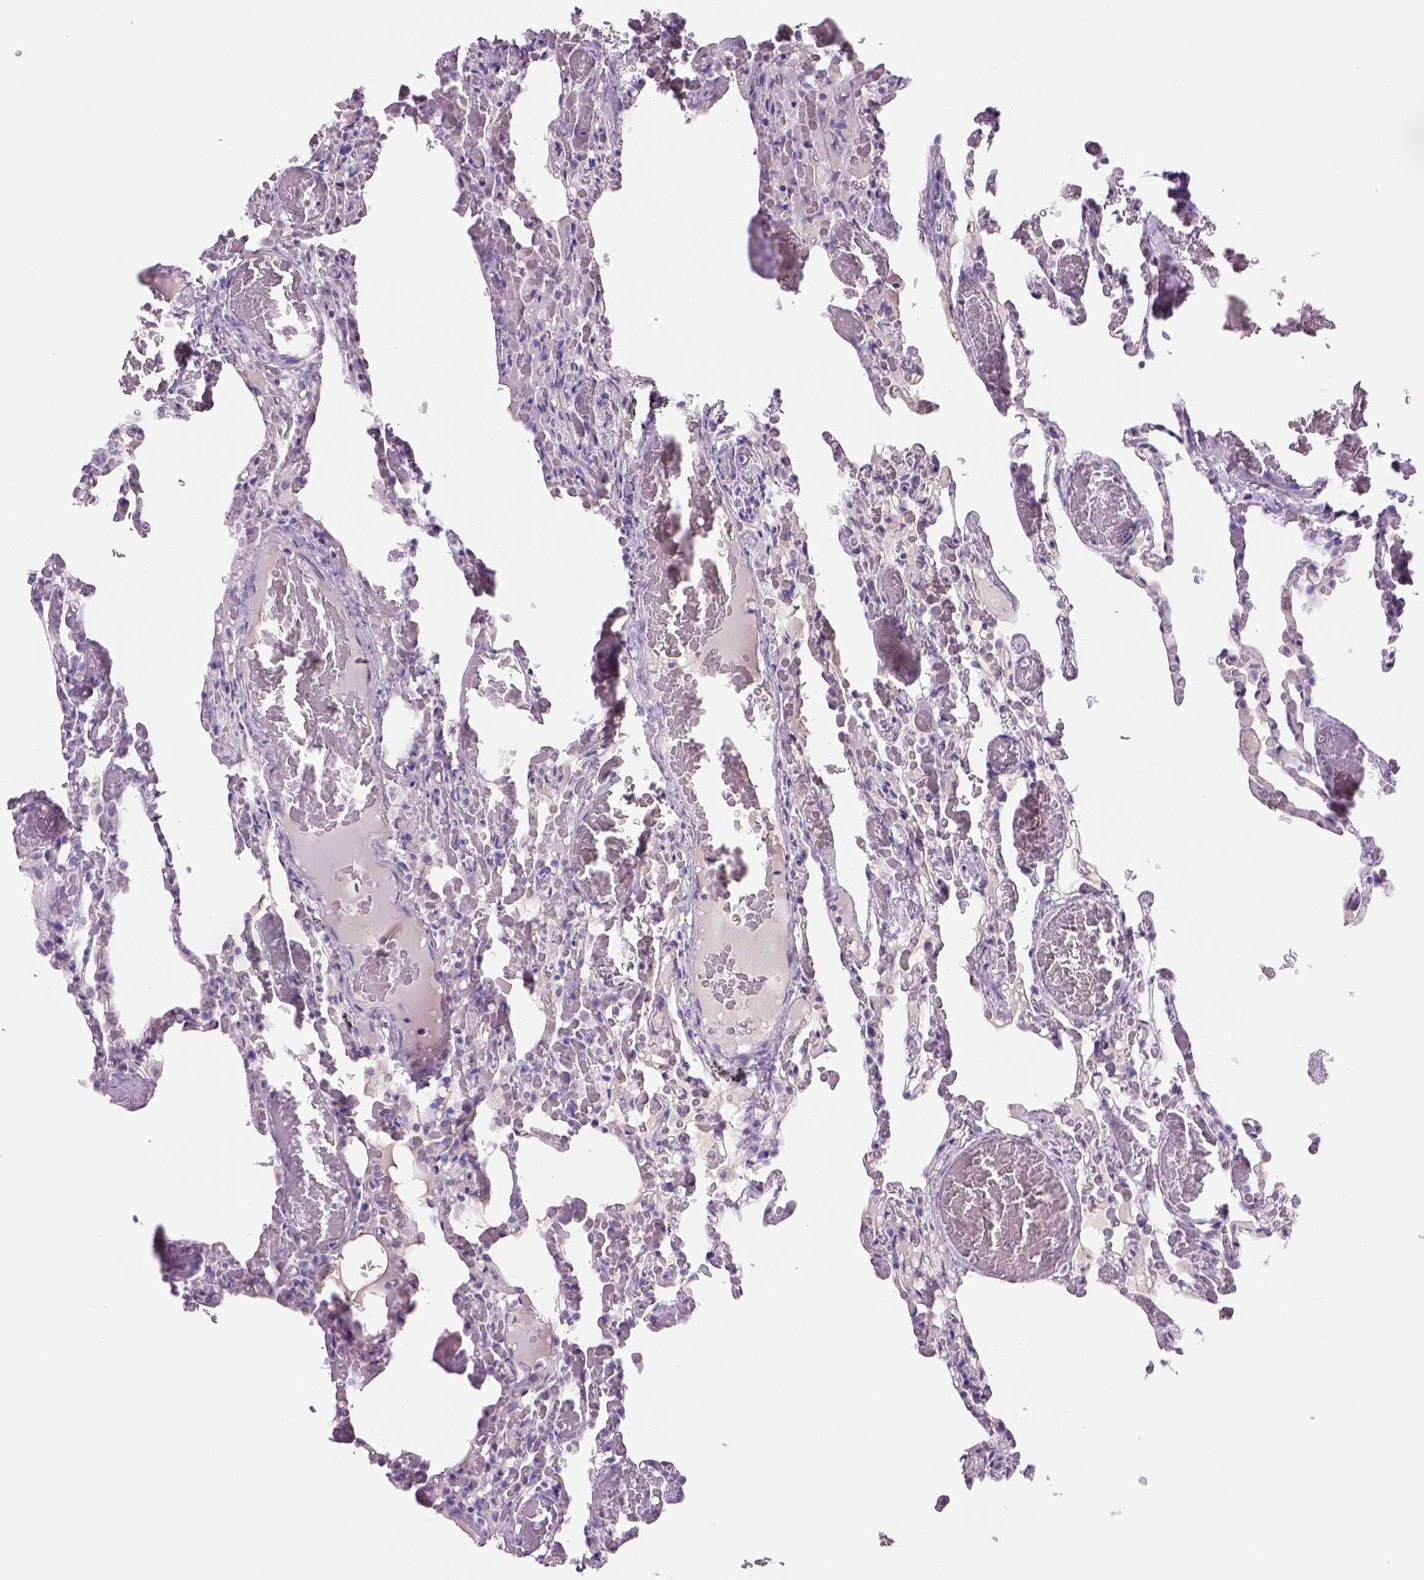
{"staining": {"intensity": "negative", "quantity": "none", "location": "none"}, "tissue": "lung", "cell_type": "Alveolar cells", "image_type": "normal", "snomed": [{"axis": "morphology", "description": "Normal tissue, NOS"}, {"axis": "topography", "description": "Lung"}], "caption": "The histopathology image displays no significant staining in alveolar cells of lung.", "gene": "TENM4", "patient": {"sex": "female", "age": 43}}